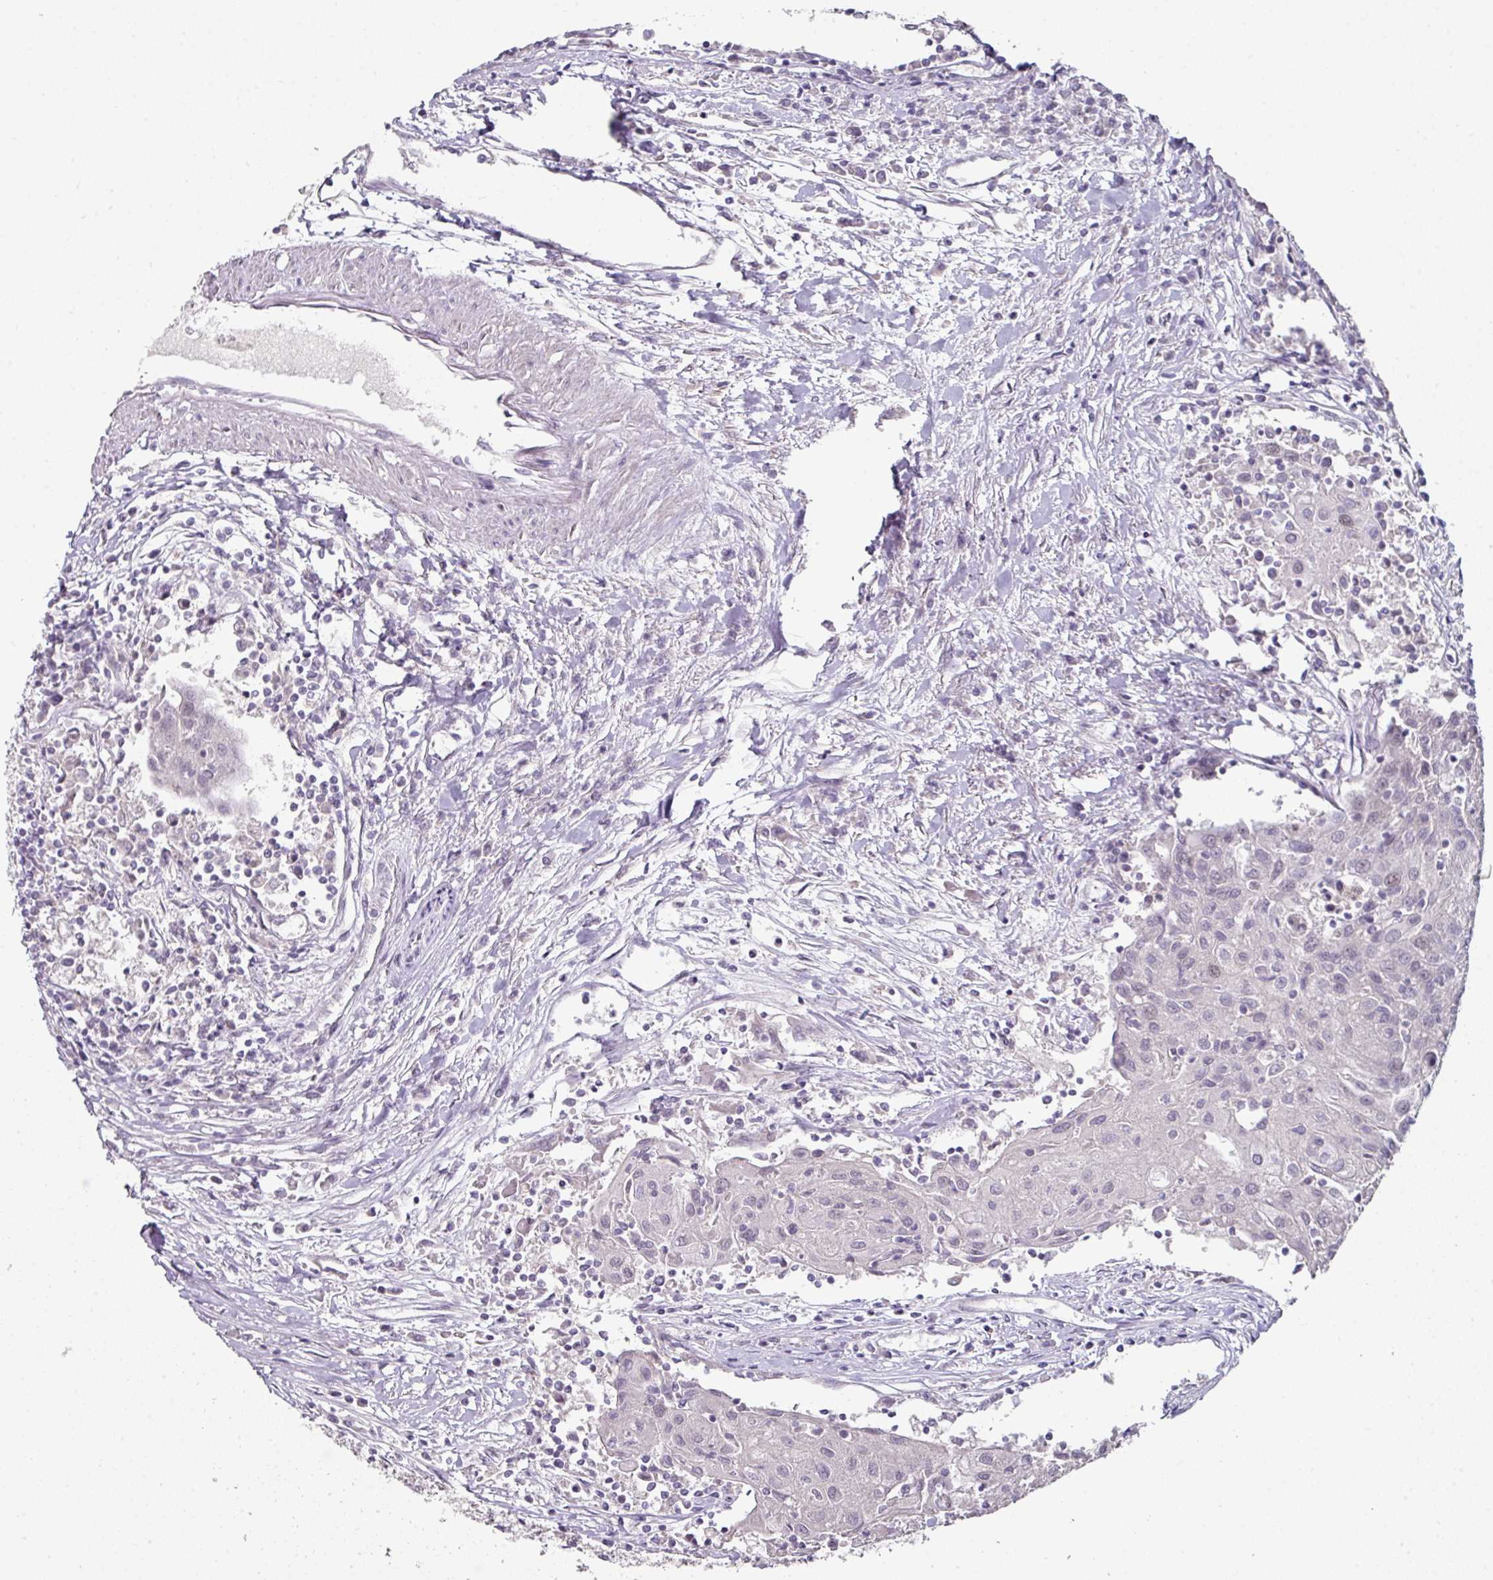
{"staining": {"intensity": "negative", "quantity": "none", "location": "none"}, "tissue": "urothelial cancer", "cell_type": "Tumor cells", "image_type": "cancer", "snomed": [{"axis": "morphology", "description": "Urothelial carcinoma, High grade"}, {"axis": "topography", "description": "Urinary bladder"}], "caption": "Image shows no significant protein staining in tumor cells of urothelial cancer.", "gene": "ELK1", "patient": {"sex": "female", "age": 85}}